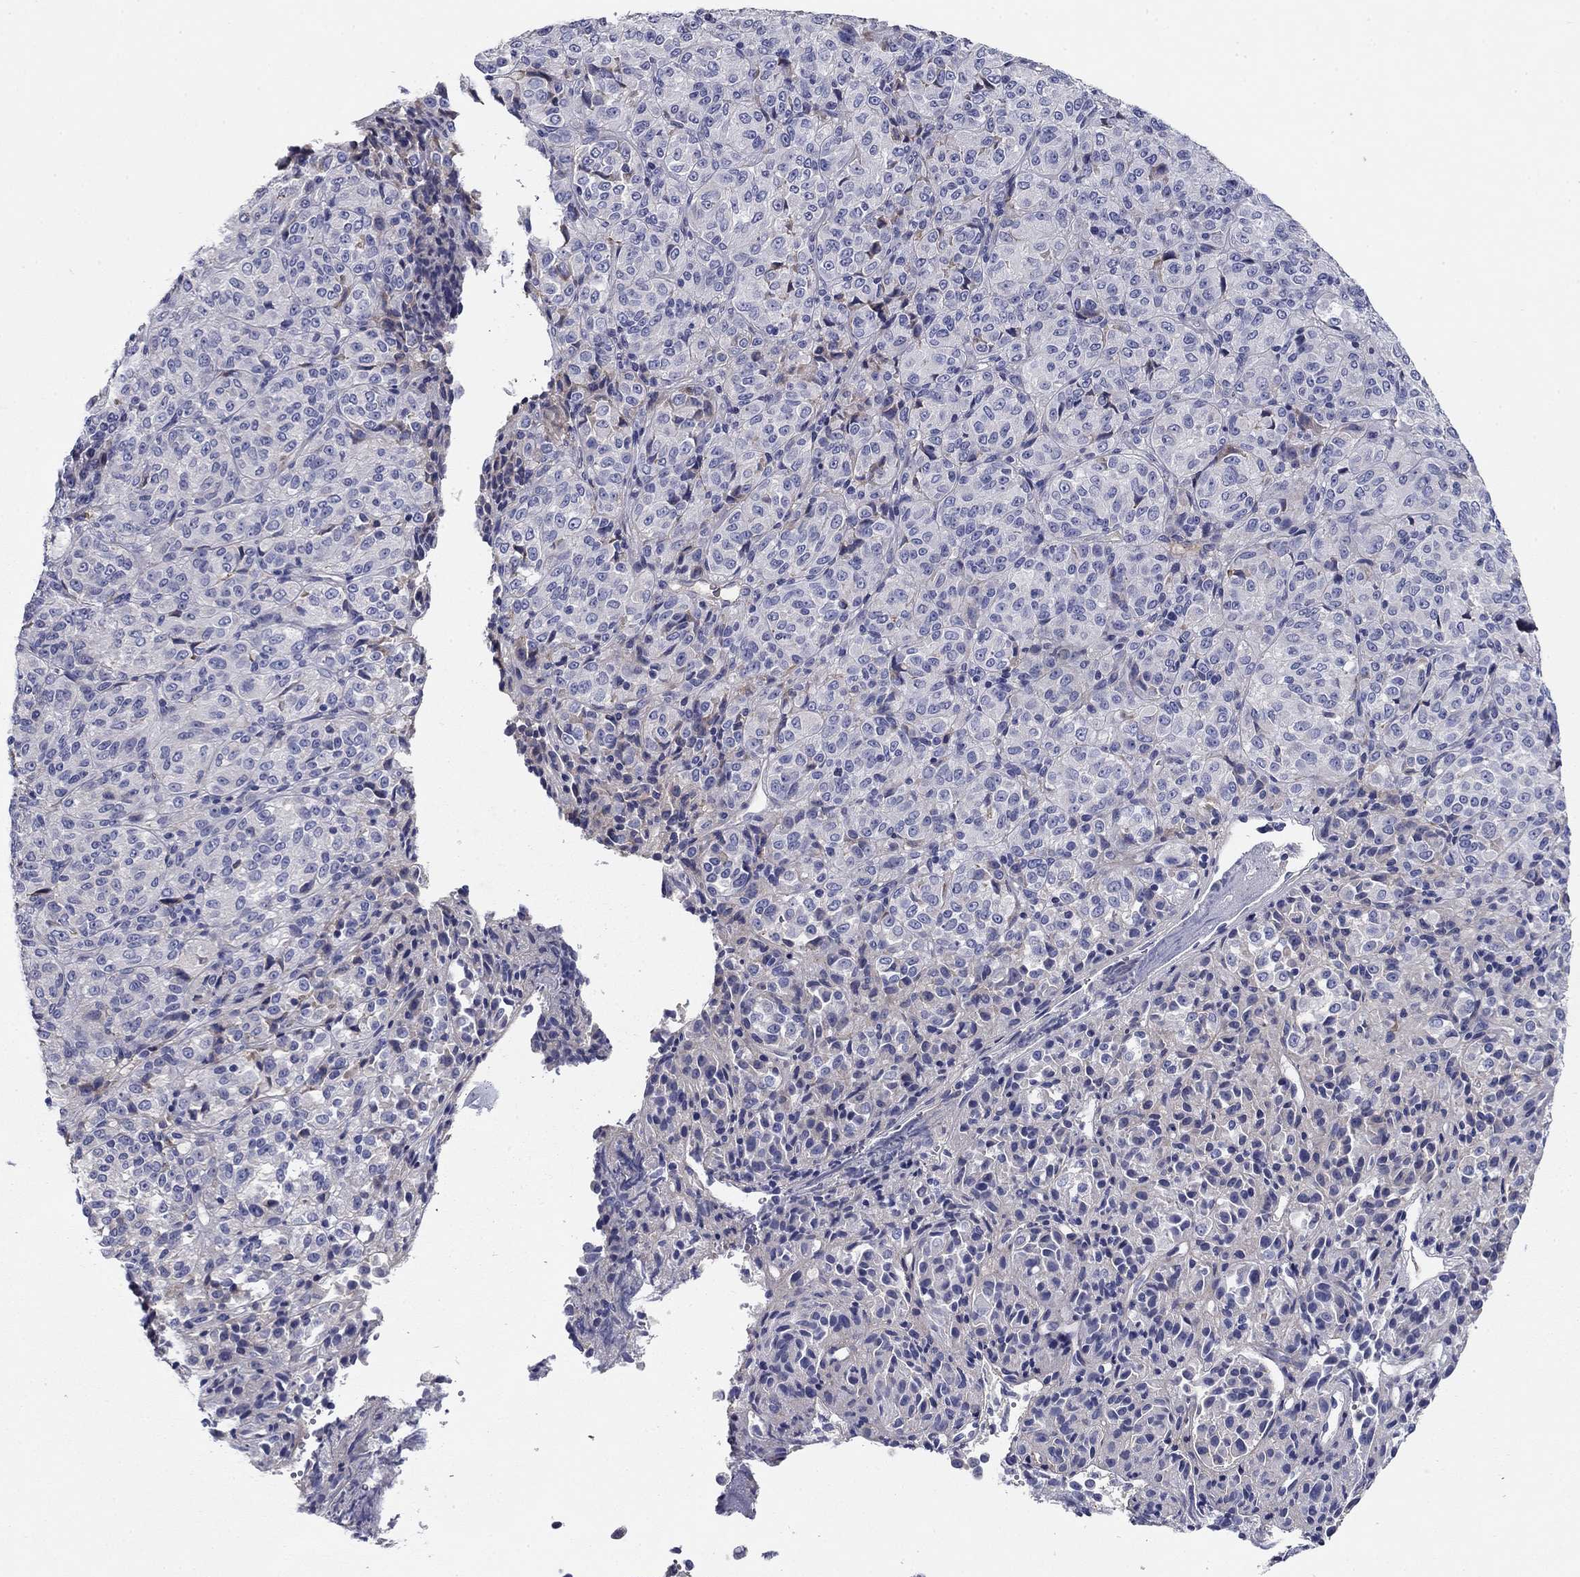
{"staining": {"intensity": "negative", "quantity": "none", "location": "none"}, "tissue": "melanoma", "cell_type": "Tumor cells", "image_type": "cancer", "snomed": [{"axis": "morphology", "description": "Malignant melanoma, Metastatic site"}, {"axis": "topography", "description": "Brain"}], "caption": "DAB (3,3'-diaminobenzidine) immunohistochemical staining of malignant melanoma (metastatic site) exhibits no significant expression in tumor cells.", "gene": "CPLX4", "patient": {"sex": "female", "age": 56}}